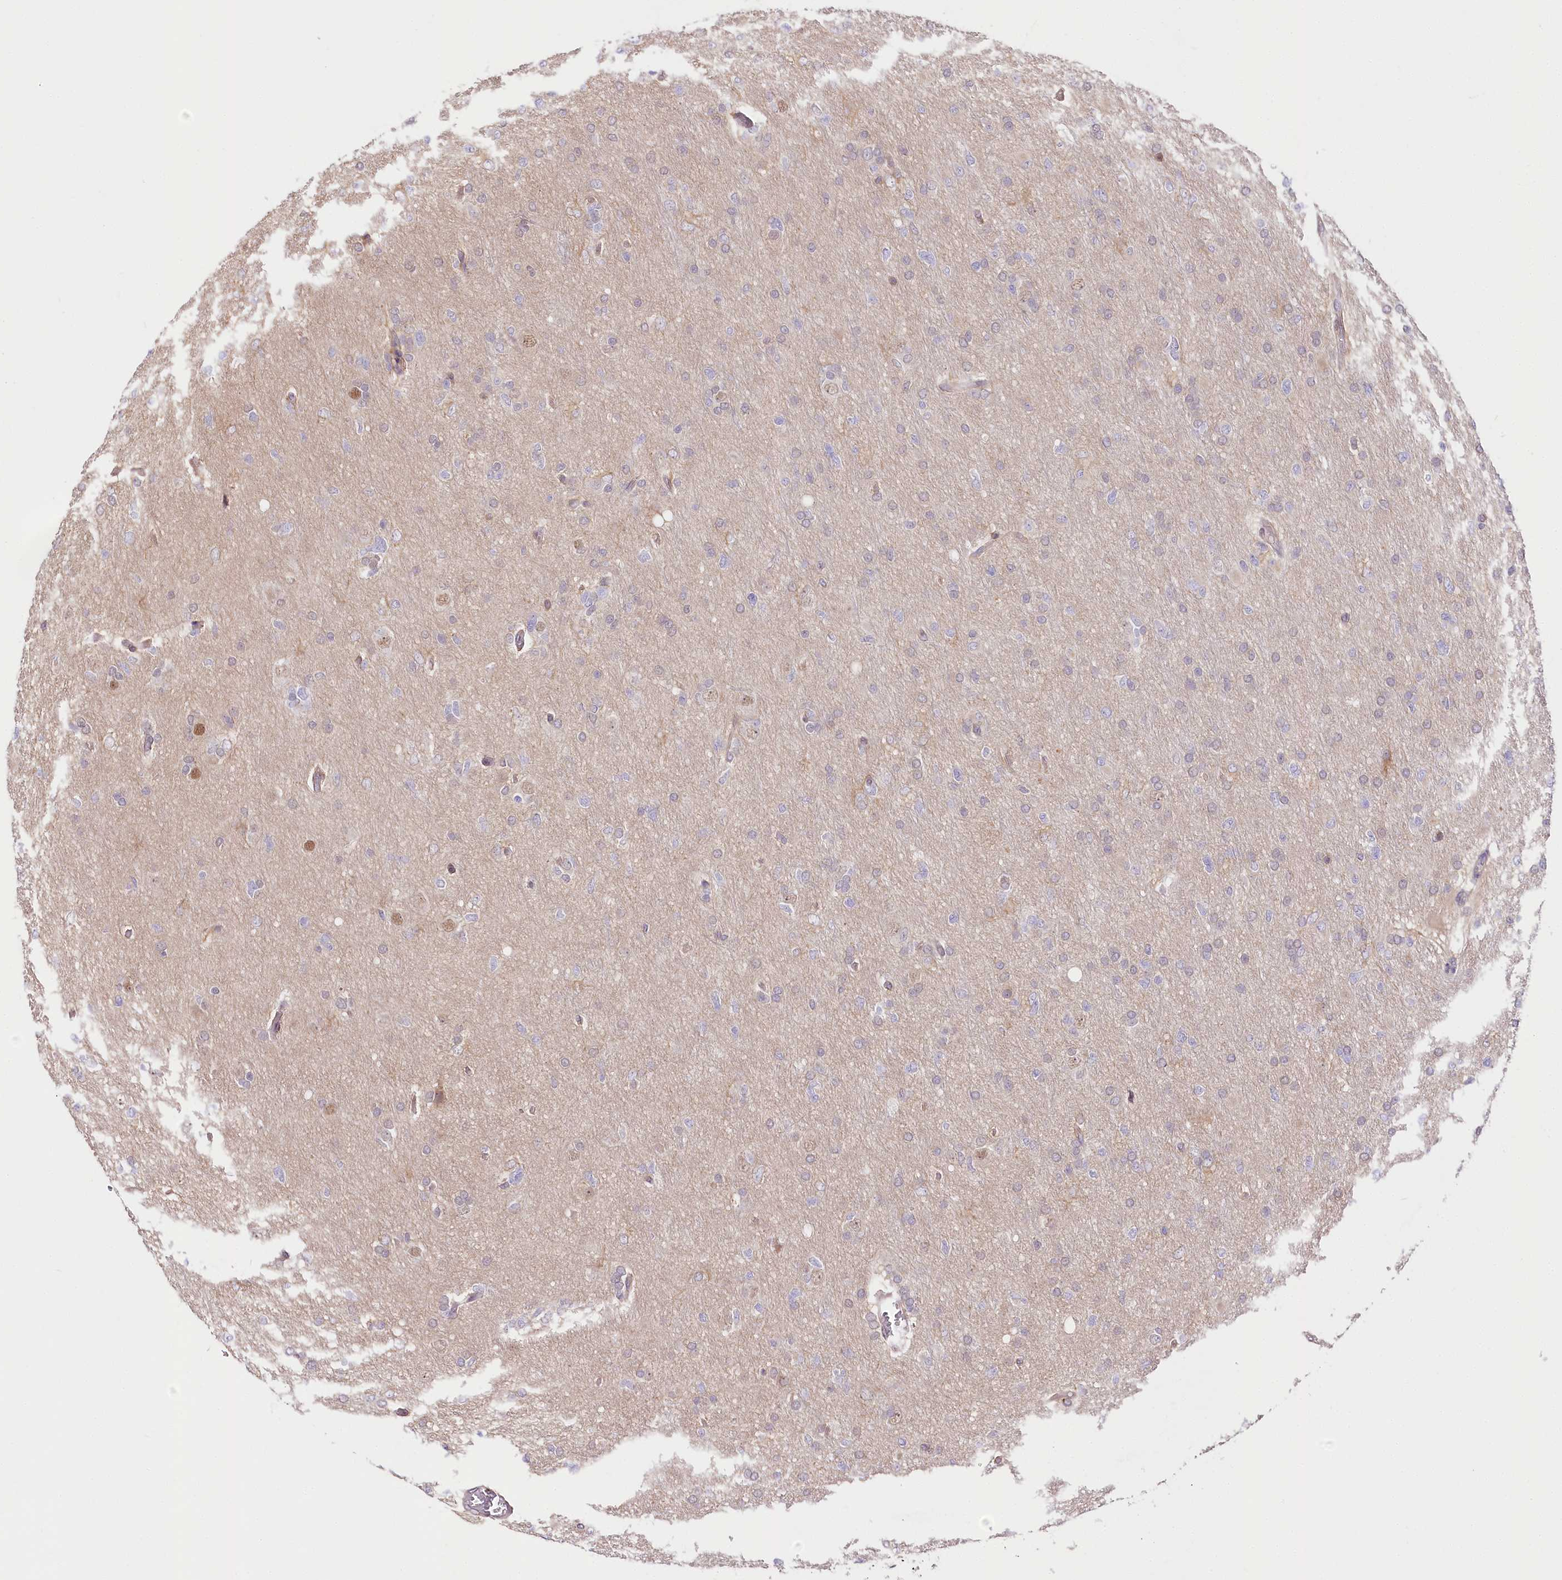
{"staining": {"intensity": "negative", "quantity": "none", "location": "none"}, "tissue": "glioma", "cell_type": "Tumor cells", "image_type": "cancer", "snomed": [{"axis": "morphology", "description": "Glioma, malignant, High grade"}, {"axis": "topography", "description": "Cerebral cortex"}], "caption": "Immunohistochemistry (IHC) photomicrograph of neoplastic tissue: glioma stained with DAB (3,3'-diaminobenzidine) displays no significant protein expression in tumor cells. The staining is performed using DAB (3,3'-diaminobenzidine) brown chromogen with nuclei counter-stained in using hematoxylin.", "gene": "UGP2", "patient": {"sex": "female", "age": 36}}